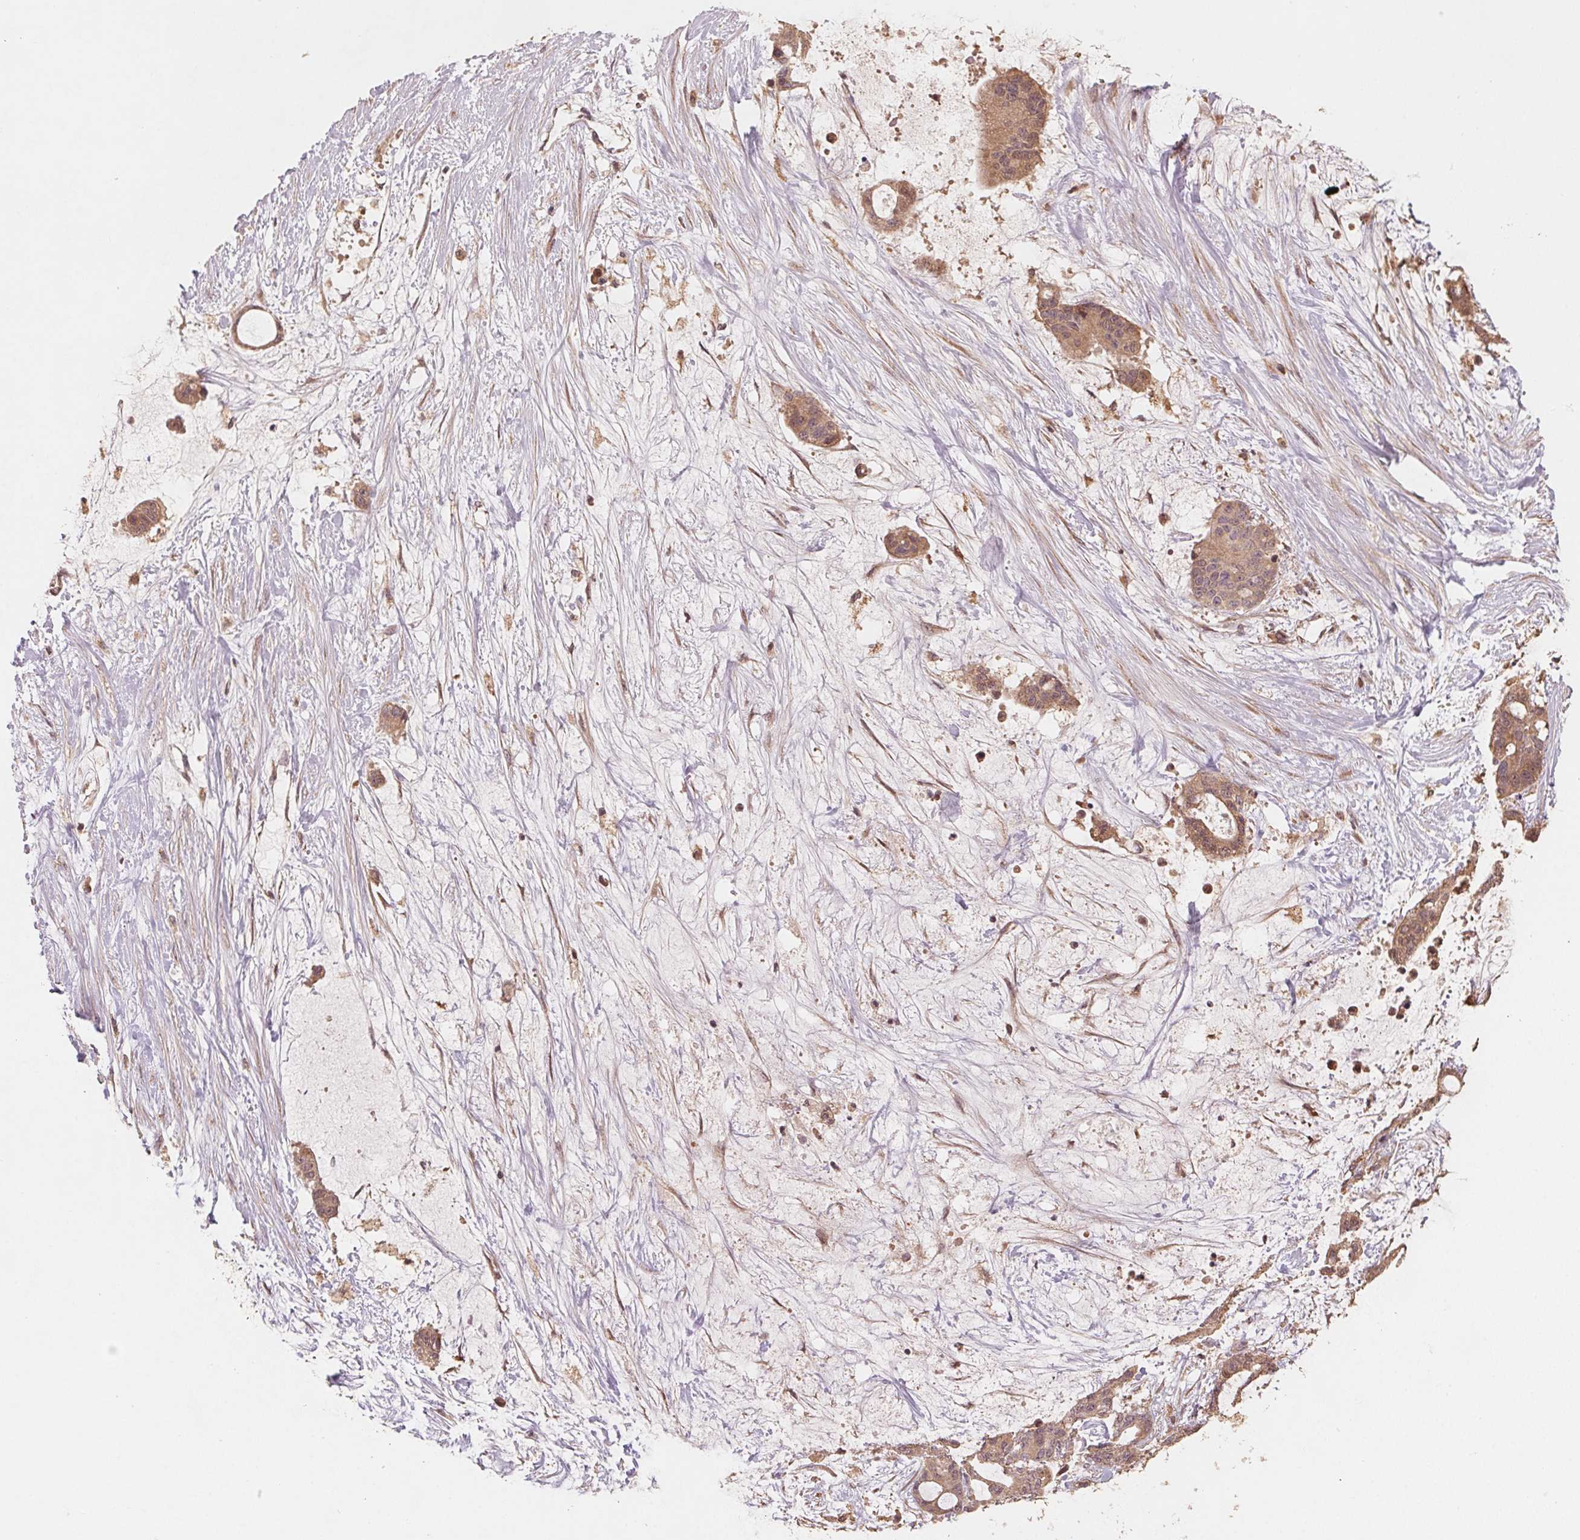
{"staining": {"intensity": "weak", "quantity": ">75%", "location": "cytoplasmic/membranous"}, "tissue": "liver cancer", "cell_type": "Tumor cells", "image_type": "cancer", "snomed": [{"axis": "morphology", "description": "Normal tissue, NOS"}, {"axis": "morphology", "description": "Cholangiocarcinoma"}, {"axis": "topography", "description": "Liver"}, {"axis": "topography", "description": "Peripheral nerve tissue"}], "caption": "DAB immunohistochemical staining of human liver cholangiocarcinoma demonstrates weak cytoplasmic/membranous protein positivity in about >75% of tumor cells.", "gene": "WBP2", "patient": {"sex": "female", "age": 73}}